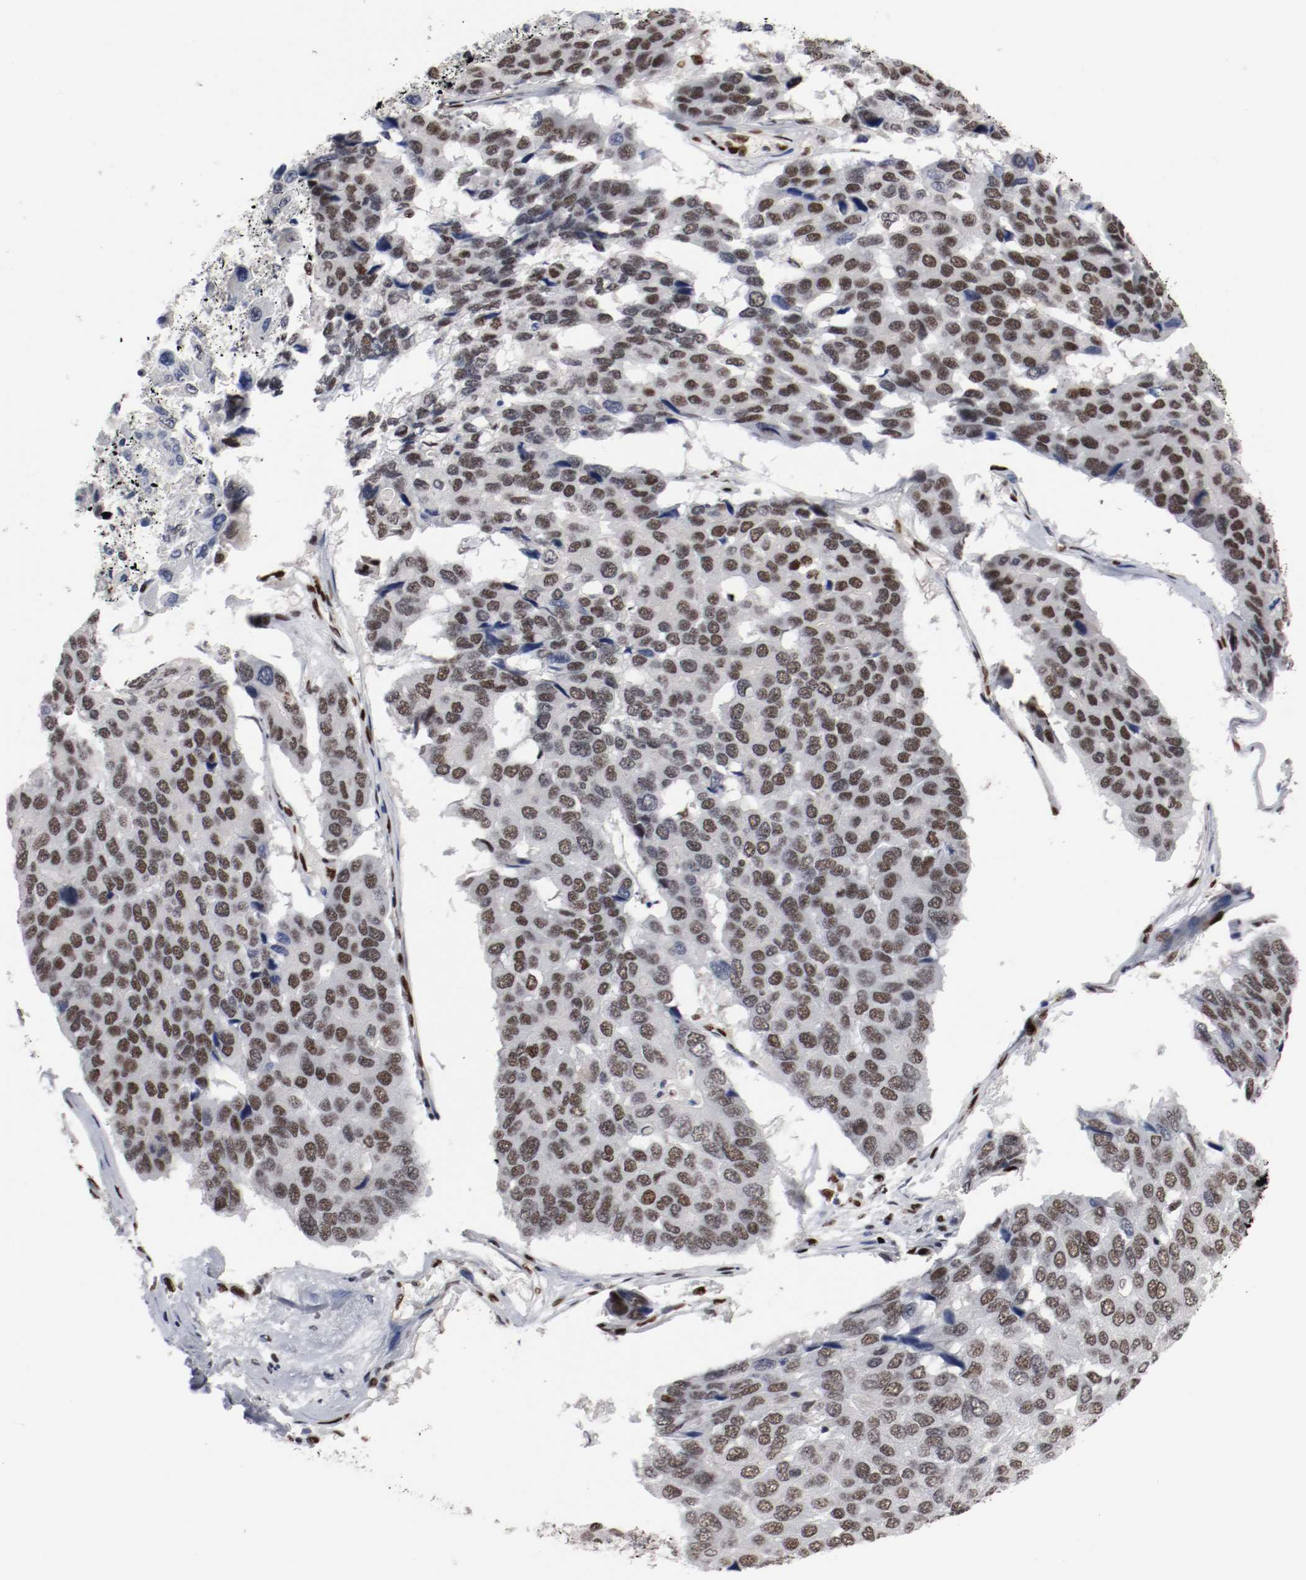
{"staining": {"intensity": "strong", "quantity": ">75%", "location": "nuclear"}, "tissue": "pancreatic cancer", "cell_type": "Tumor cells", "image_type": "cancer", "snomed": [{"axis": "morphology", "description": "Adenocarcinoma, NOS"}, {"axis": "topography", "description": "Pancreas"}], "caption": "The immunohistochemical stain shows strong nuclear staining in tumor cells of pancreatic adenocarcinoma tissue.", "gene": "MEF2D", "patient": {"sex": "male", "age": 50}}